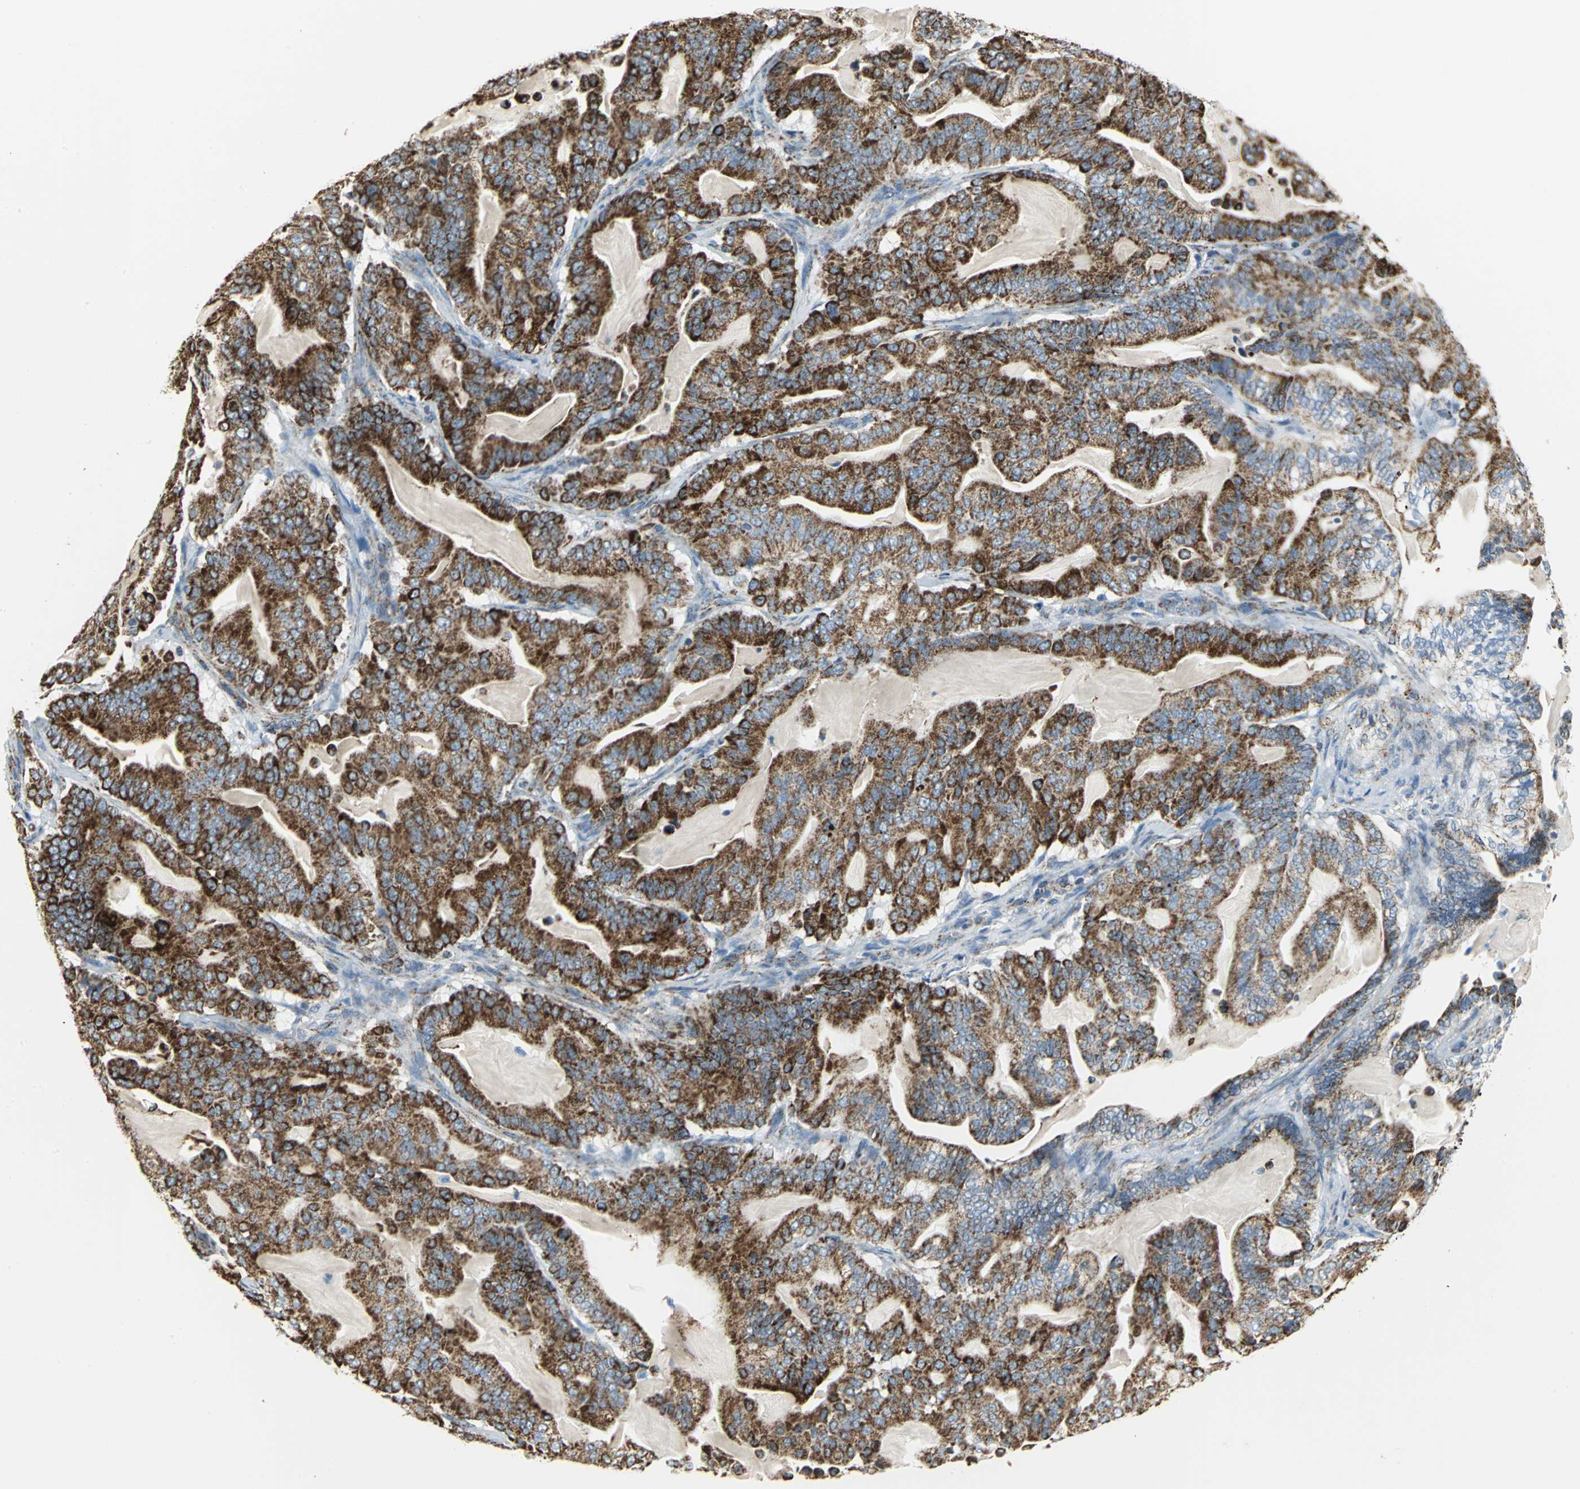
{"staining": {"intensity": "strong", "quantity": ">75%", "location": "cytoplasmic/membranous"}, "tissue": "pancreatic cancer", "cell_type": "Tumor cells", "image_type": "cancer", "snomed": [{"axis": "morphology", "description": "Adenocarcinoma, NOS"}, {"axis": "topography", "description": "Pancreas"}], "caption": "Immunohistochemical staining of pancreatic adenocarcinoma displays strong cytoplasmic/membranous protein positivity in approximately >75% of tumor cells.", "gene": "NTRK1", "patient": {"sex": "male", "age": 63}}